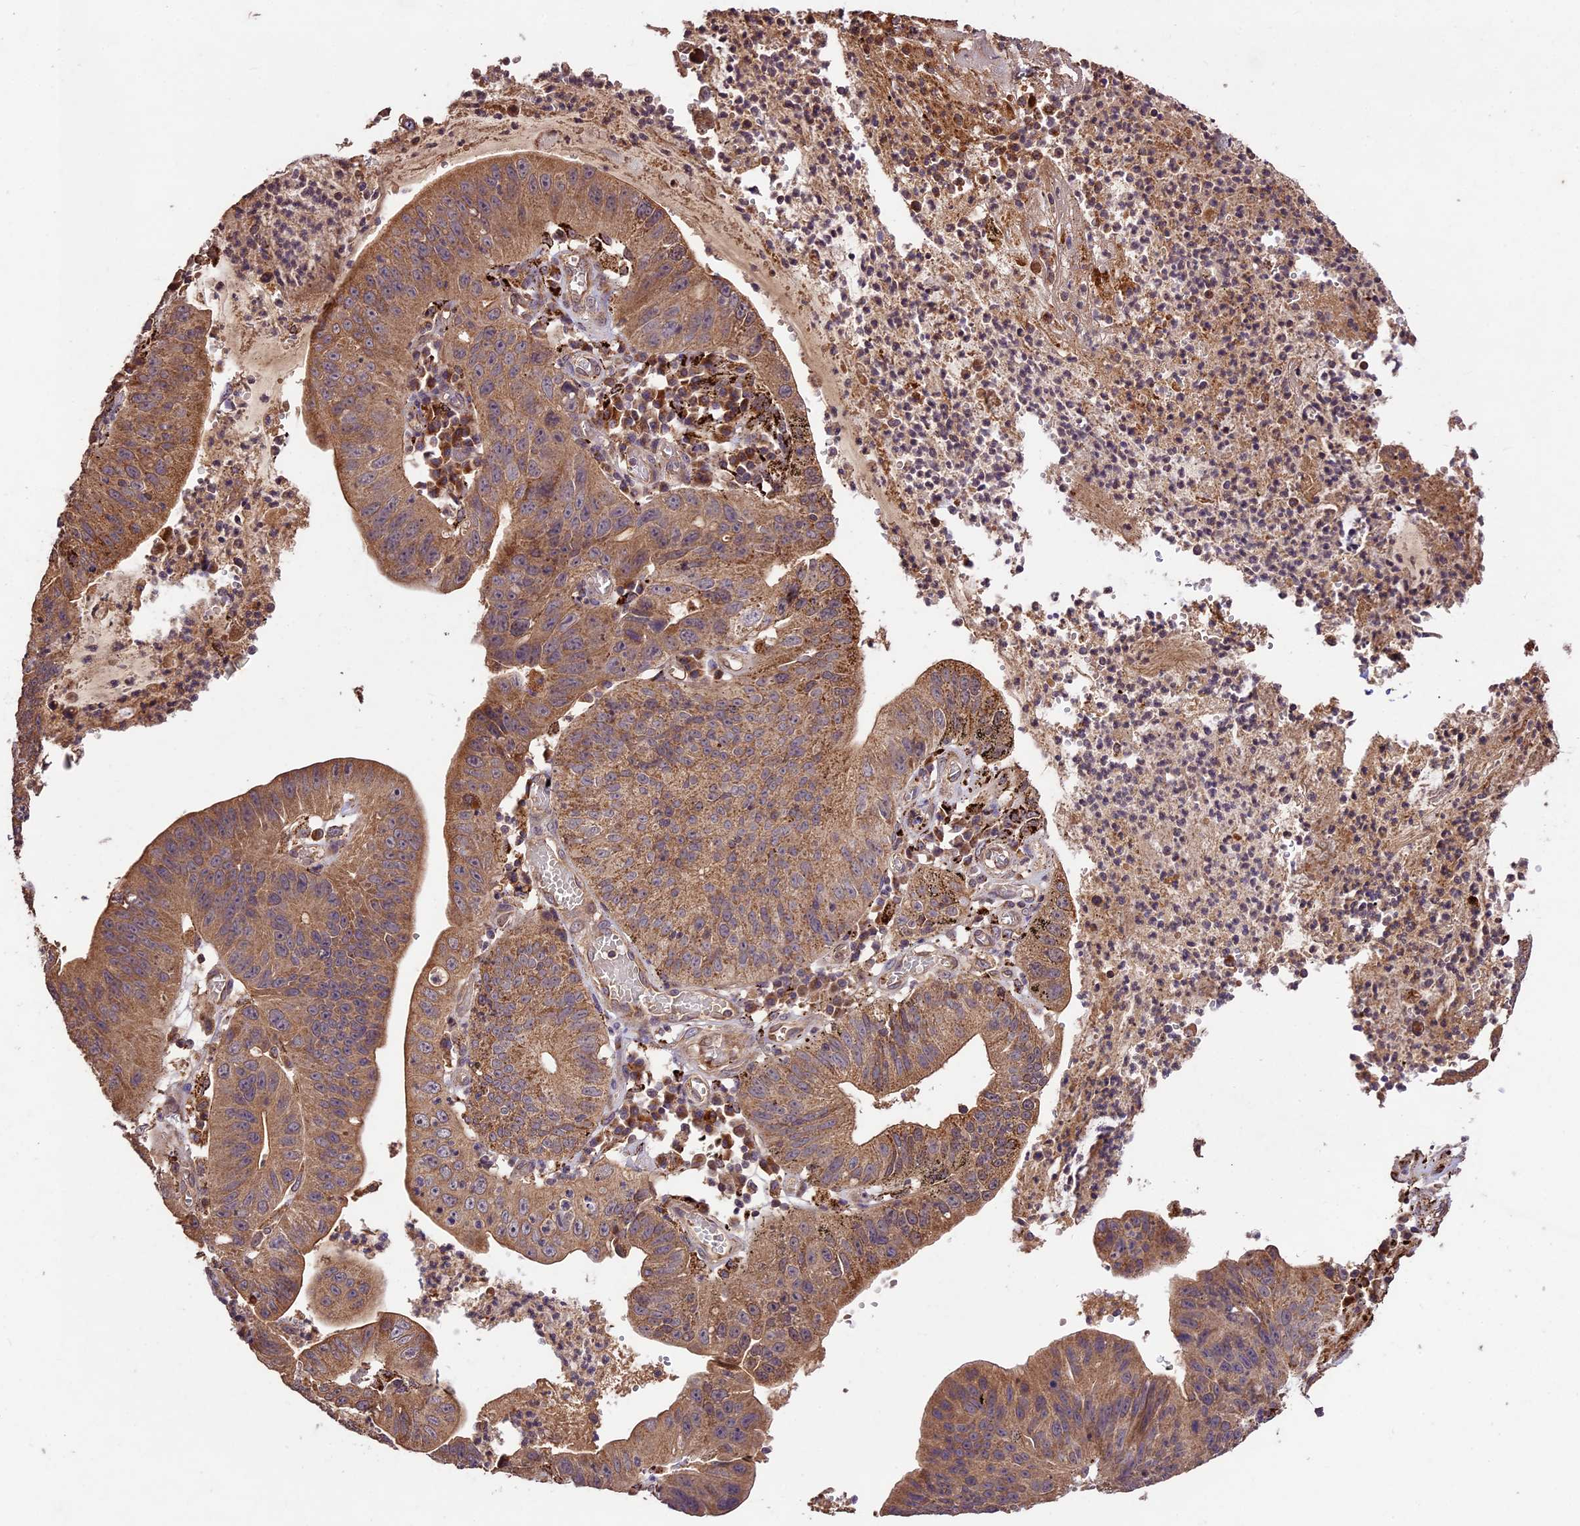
{"staining": {"intensity": "moderate", "quantity": ">75%", "location": "cytoplasmic/membranous"}, "tissue": "stomach cancer", "cell_type": "Tumor cells", "image_type": "cancer", "snomed": [{"axis": "morphology", "description": "Adenocarcinoma, NOS"}, {"axis": "topography", "description": "Stomach"}], "caption": "Human stomach adenocarcinoma stained for a protein (brown) demonstrates moderate cytoplasmic/membranous positive expression in approximately >75% of tumor cells.", "gene": "CRLF1", "patient": {"sex": "male", "age": 59}}